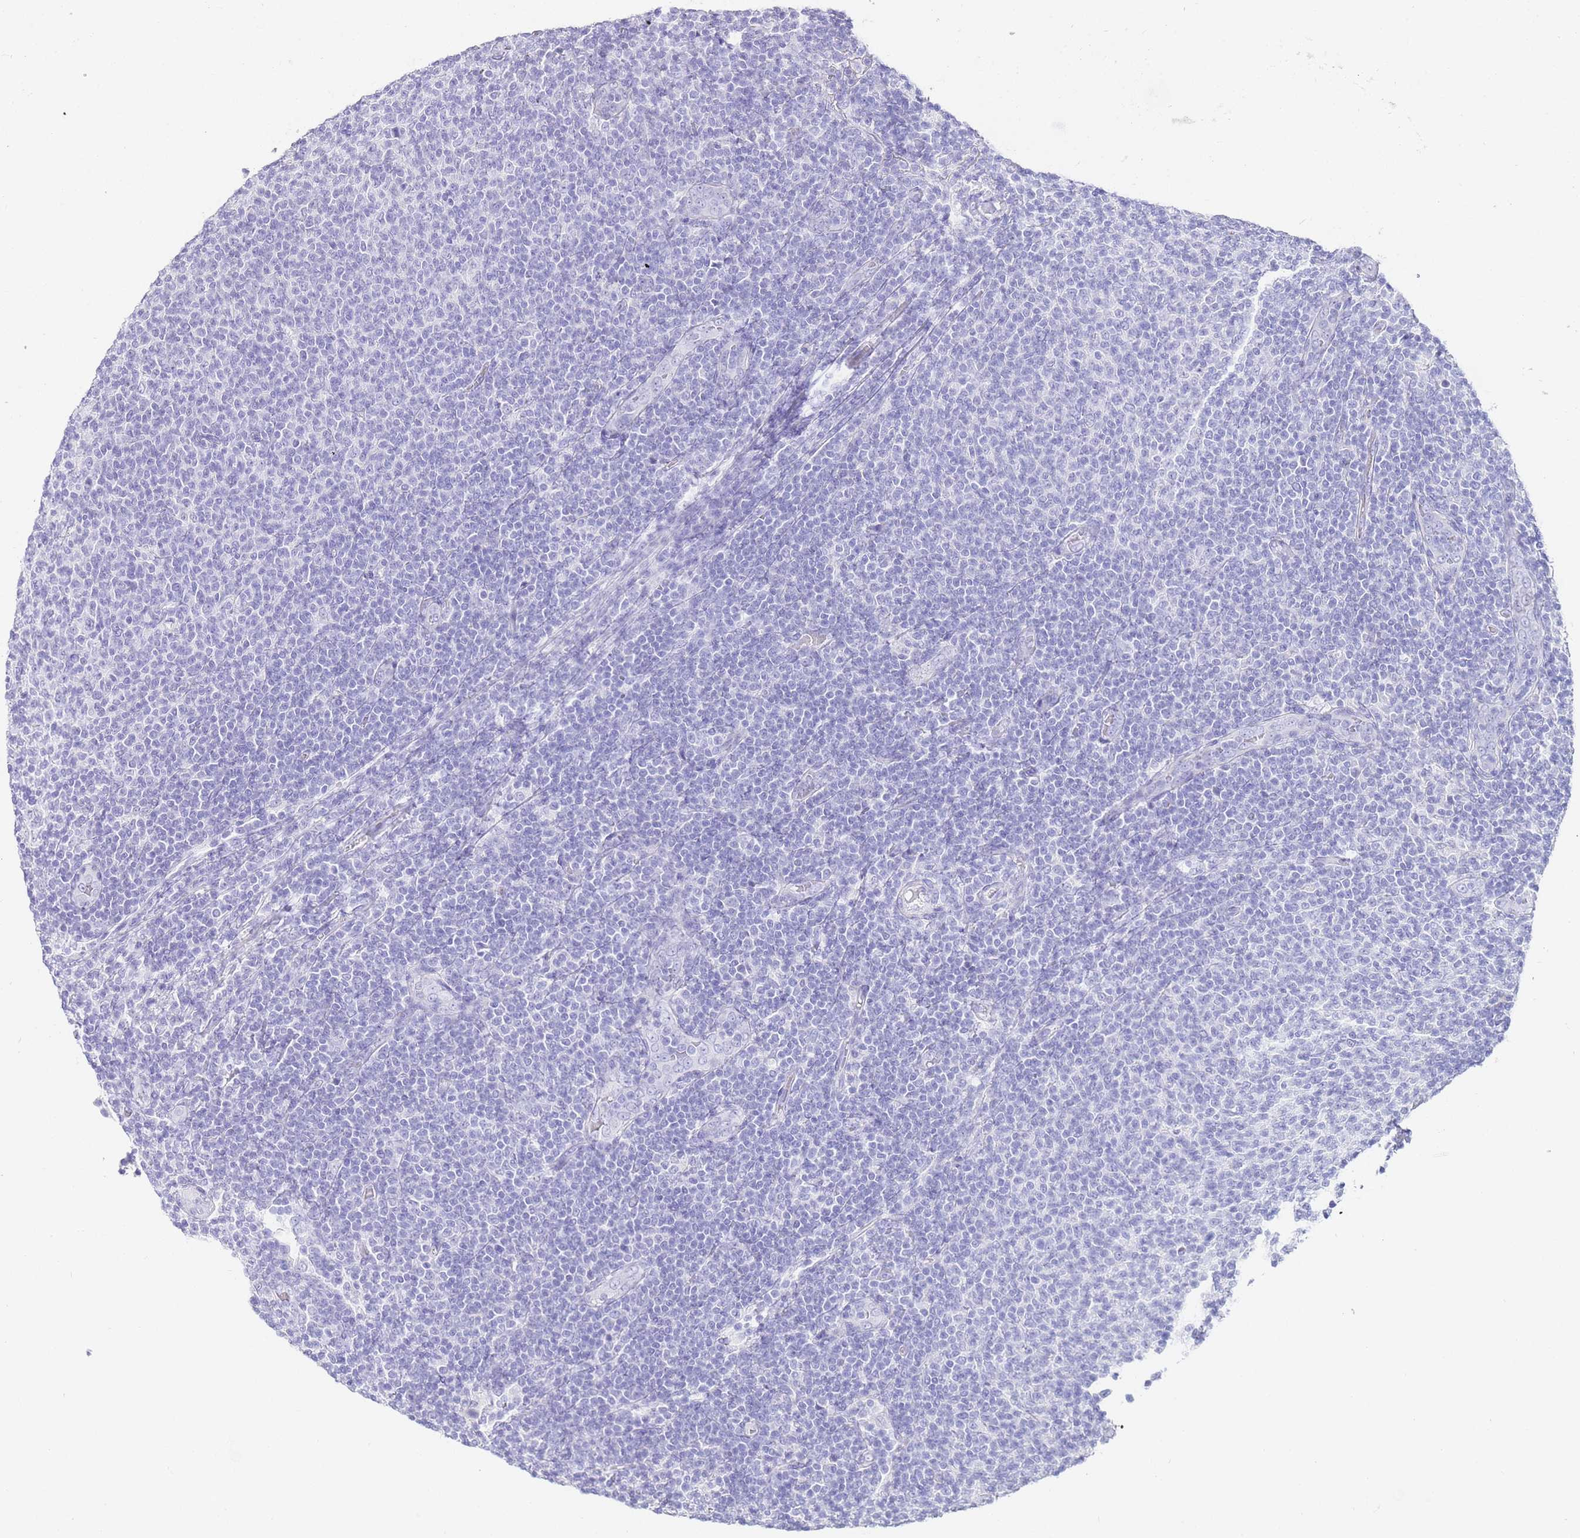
{"staining": {"intensity": "negative", "quantity": "none", "location": "none"}, "tissue": "lymphoma", "cell_type": "Tumor cells", "image_type": "cancer", "snomed": [{"axis": "morphology", "description": "Malignant lymphoma, non-Hodgkin's type, Low grade"}, {"axis": "topography", "description": "Lymph node"}], "caption": "This is an IHC photomicrograph of lymphoma. There is no positivity in tumor cells.", "gene": "DPP4", "patient": {"sex": "male", "age": 66}}